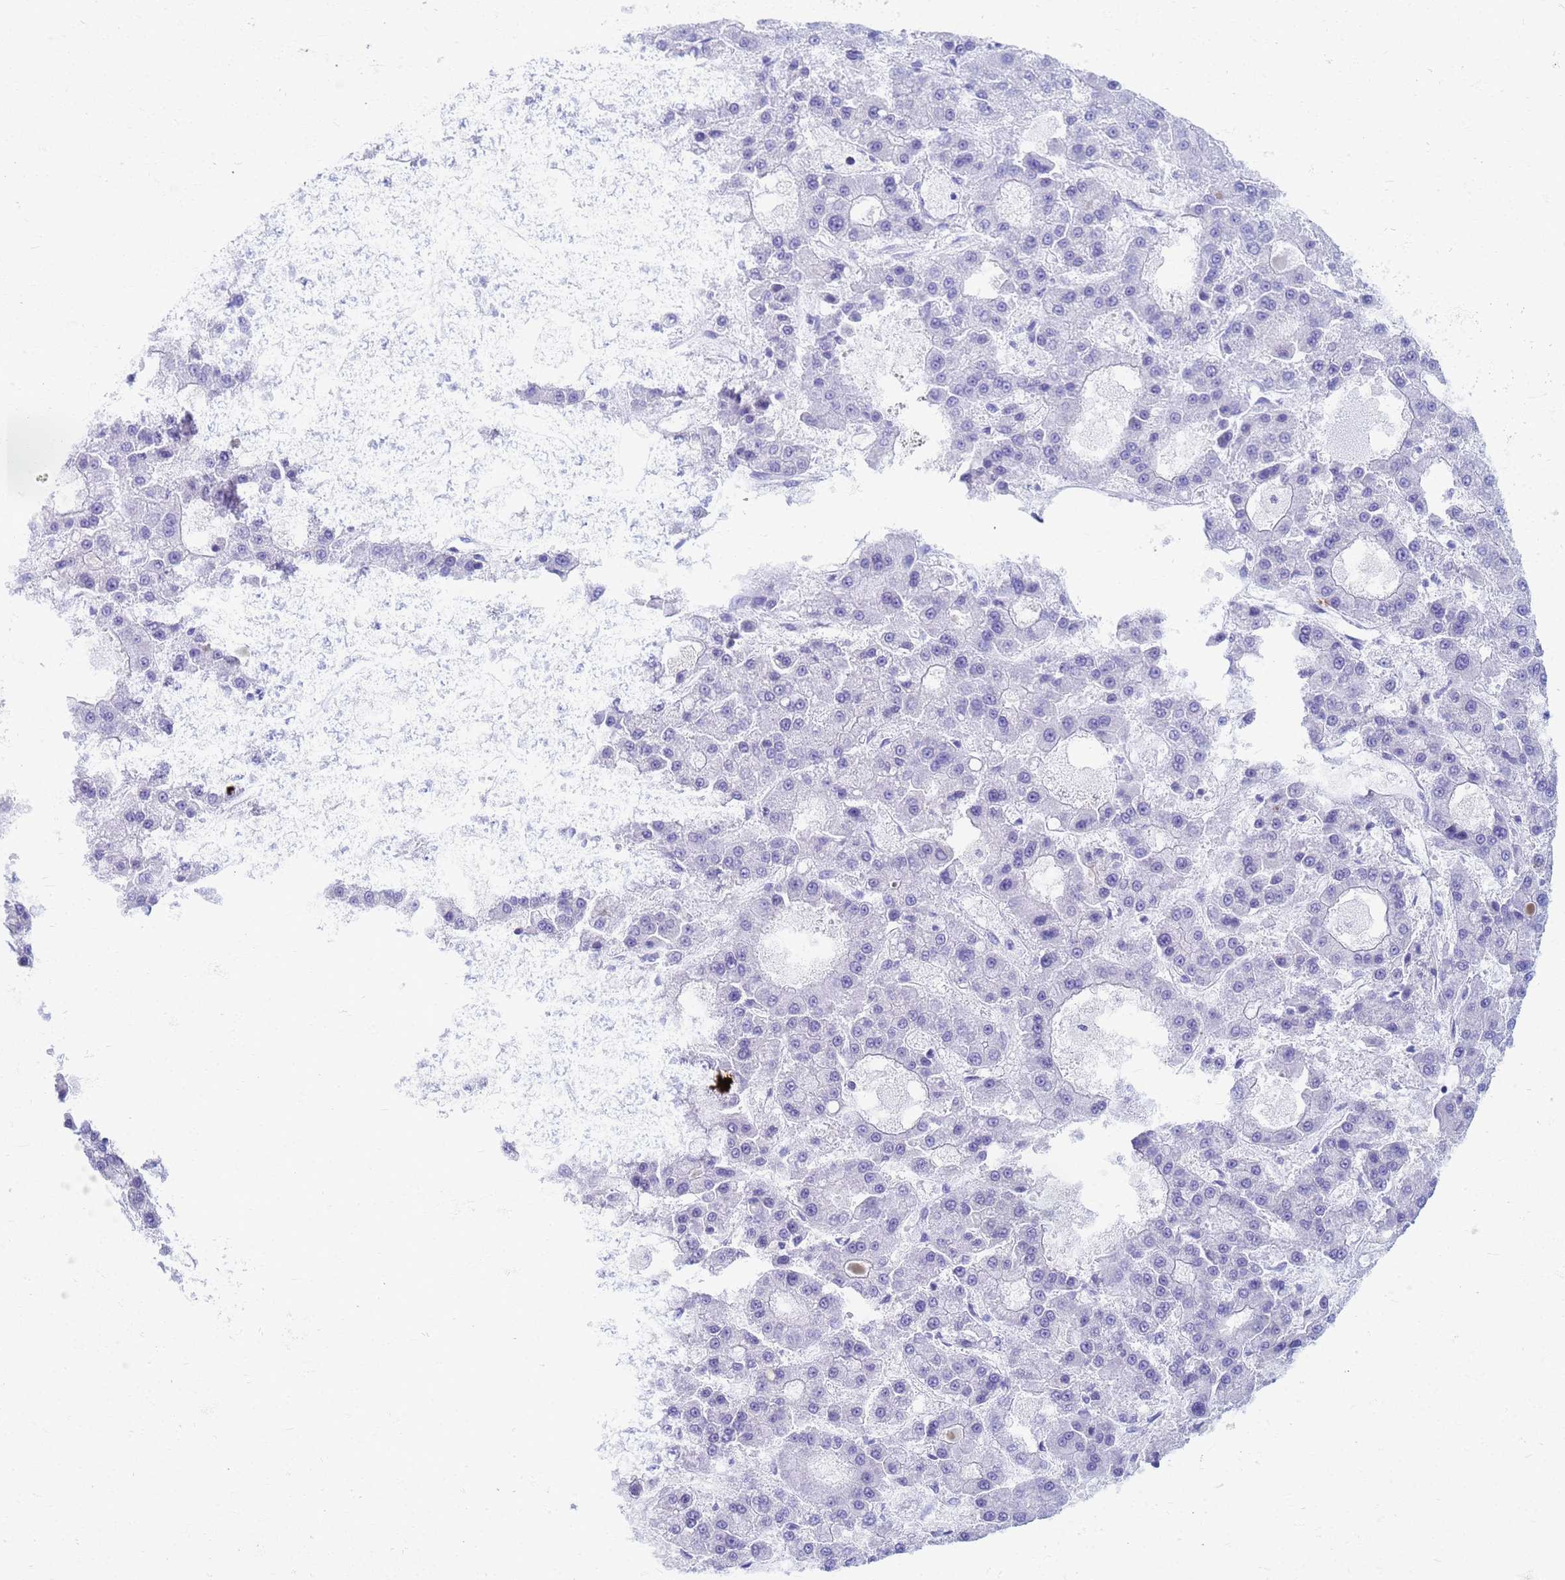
{"staining": {"intensity": "negative", "quantity": "none", "location": "none"}, "tissue": "liver cancer", "cell_type": "Tumor cells", "image_type": "cancer", "snomed": [{"axis": "morphology", "description": "Carcinoma, Hepatocellular, NOS"}, {"axis": "topography", "description": "Liver"}], "caption": "Immunohistochemistry (IHC) of human liver cancer (hepatocellular carcinoma) shows no expression in tumor cells.", "gene": "EEA1", "patient": {"sex": "male", "age": 70}}